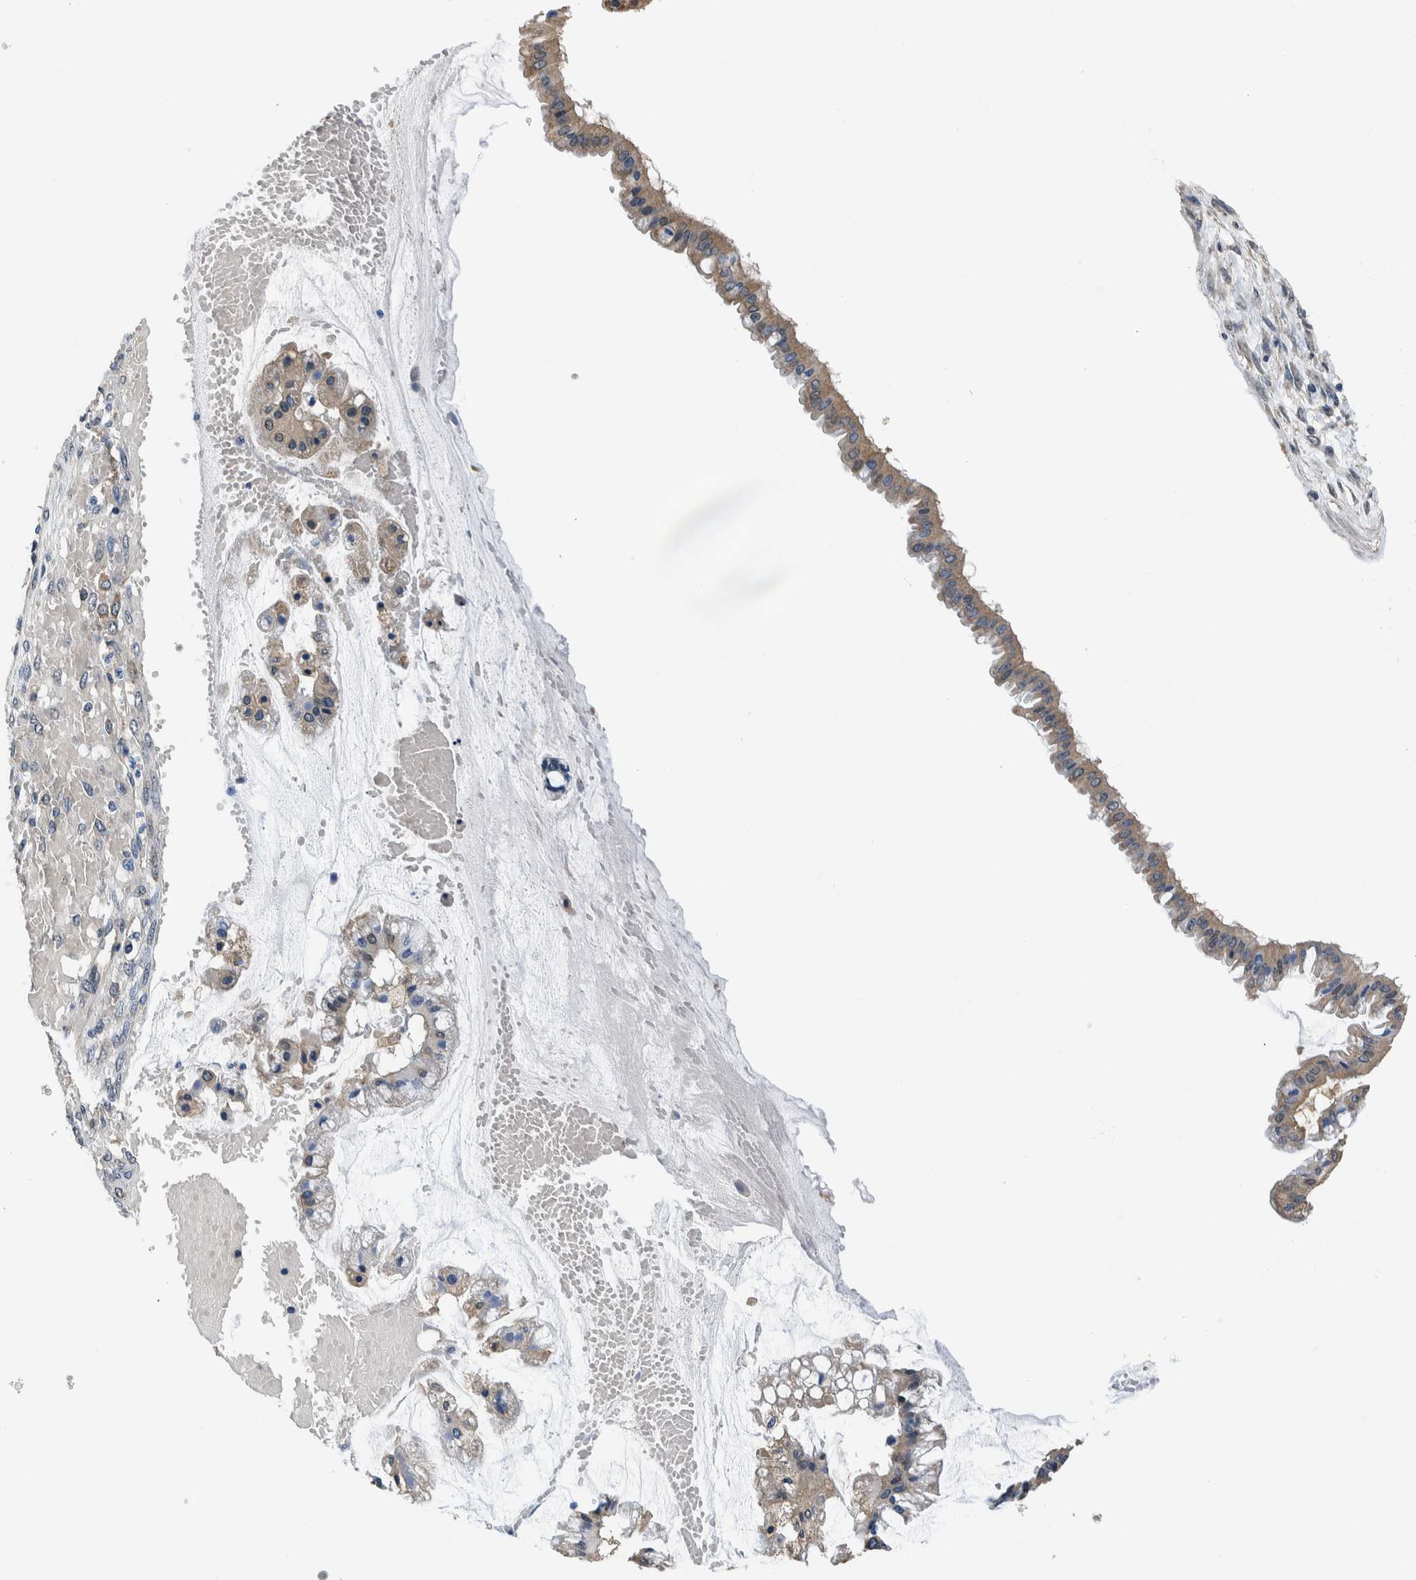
{"staining": {"intensity": "moderate", "quantity": ">75%", "location": "cytoplasmic/membranous"}, "tissue": "ovarian cancer", "cell_type": "Tumor cells", "image_type": "cancer", "snomed": [{"axis": "morphology", "description": "Cystadenocarcinoma, mucinous, NOS"}, {"axis": "topography", "description": "Ovary"}], "caption": "Immunohistochemical staining of human mucinous cystadenocarcinoma (ovarian) displays medium levels of moderate cytoplasmic/membranous expression in about >75% of tumor cells.", "gene": "NIBAN2", "patient": {"sex": "female", "age": 73}}